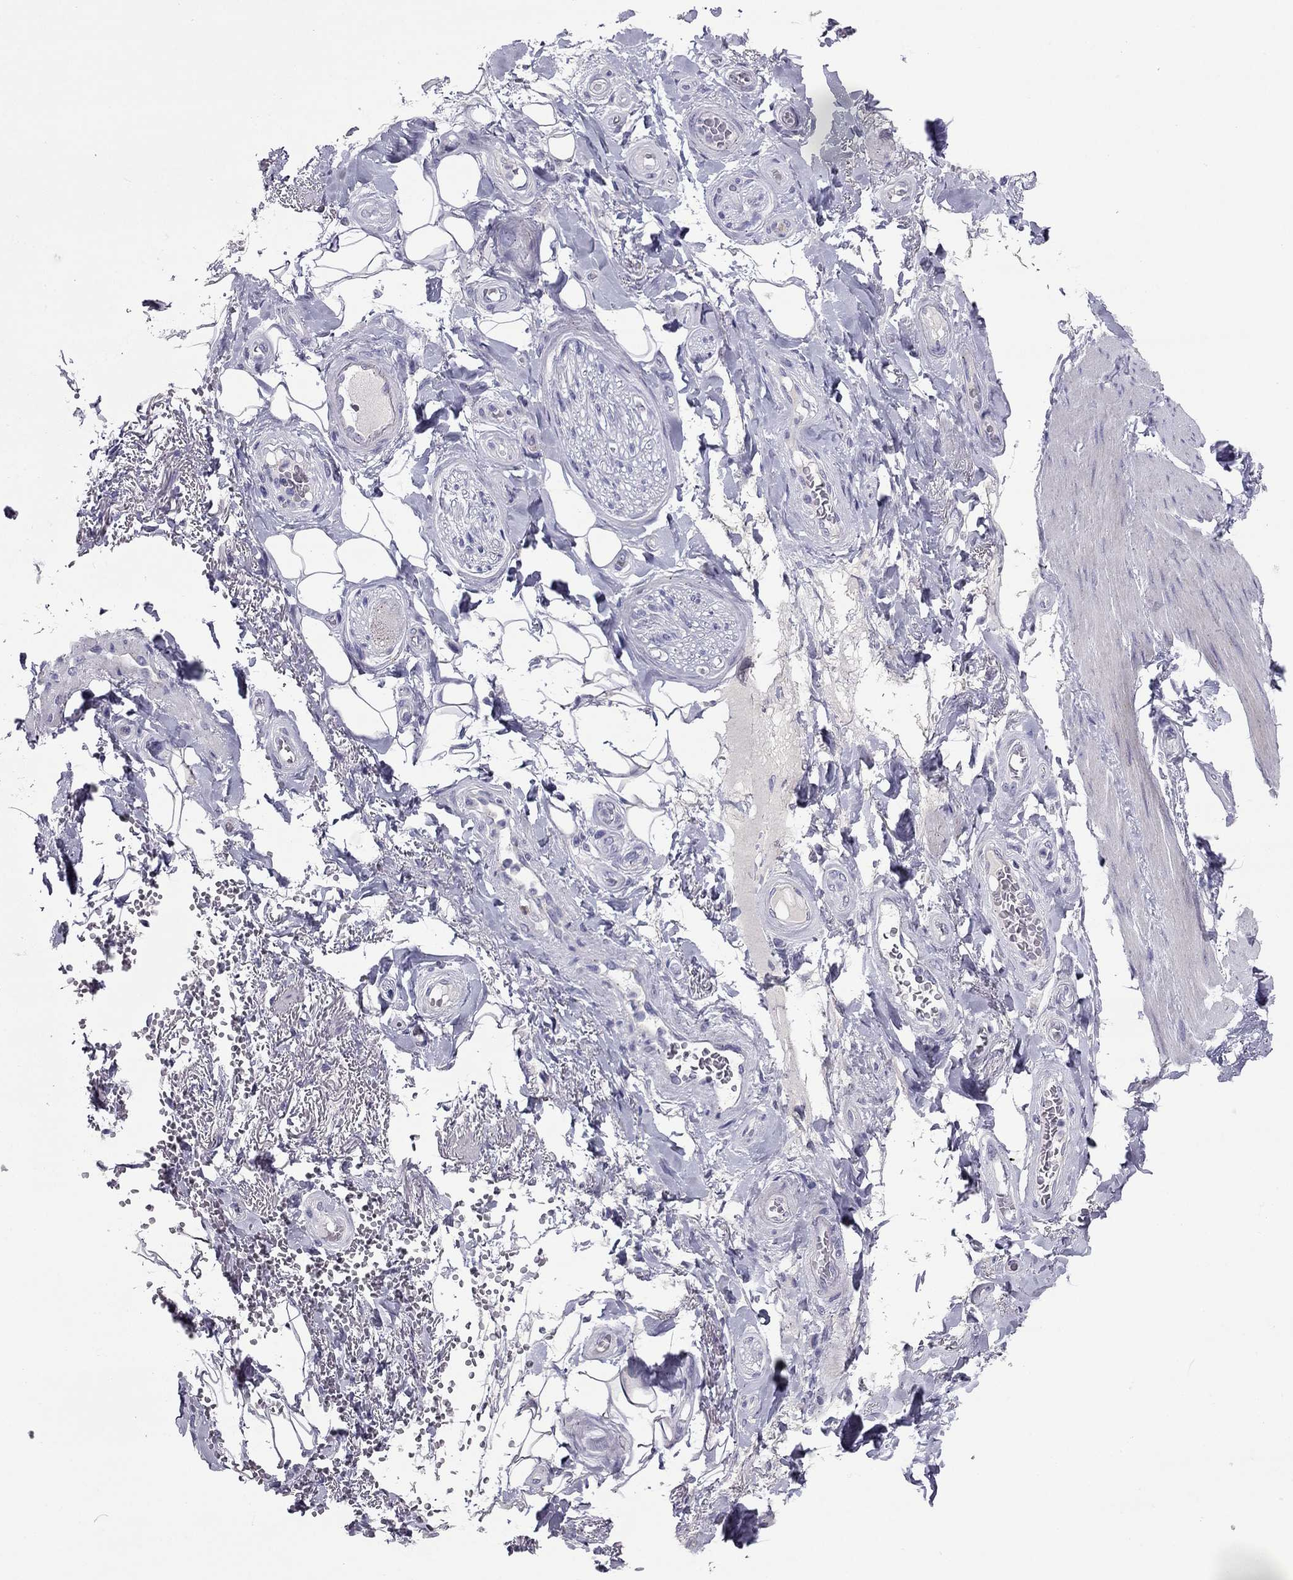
{"staining": {"intensity": "negative", "quantity": "none", "location": "none"}, "tissue": "adipose tissue", "cell_type": "Adipocytes", "image_type": "normal", "snomed": [{"axis": "morphology", "description": "Normal tissue, NOS"}, {"axis": "topography", "description": "Anal"}, {"axis": "topography", "description": "Peripheral nerve tissue"}], "caption": "The IHC image has no significant expression in adipocytes of adipose tissue.", "gene": "MYBPH", "patient": {"sex": "male", "age": 53}}